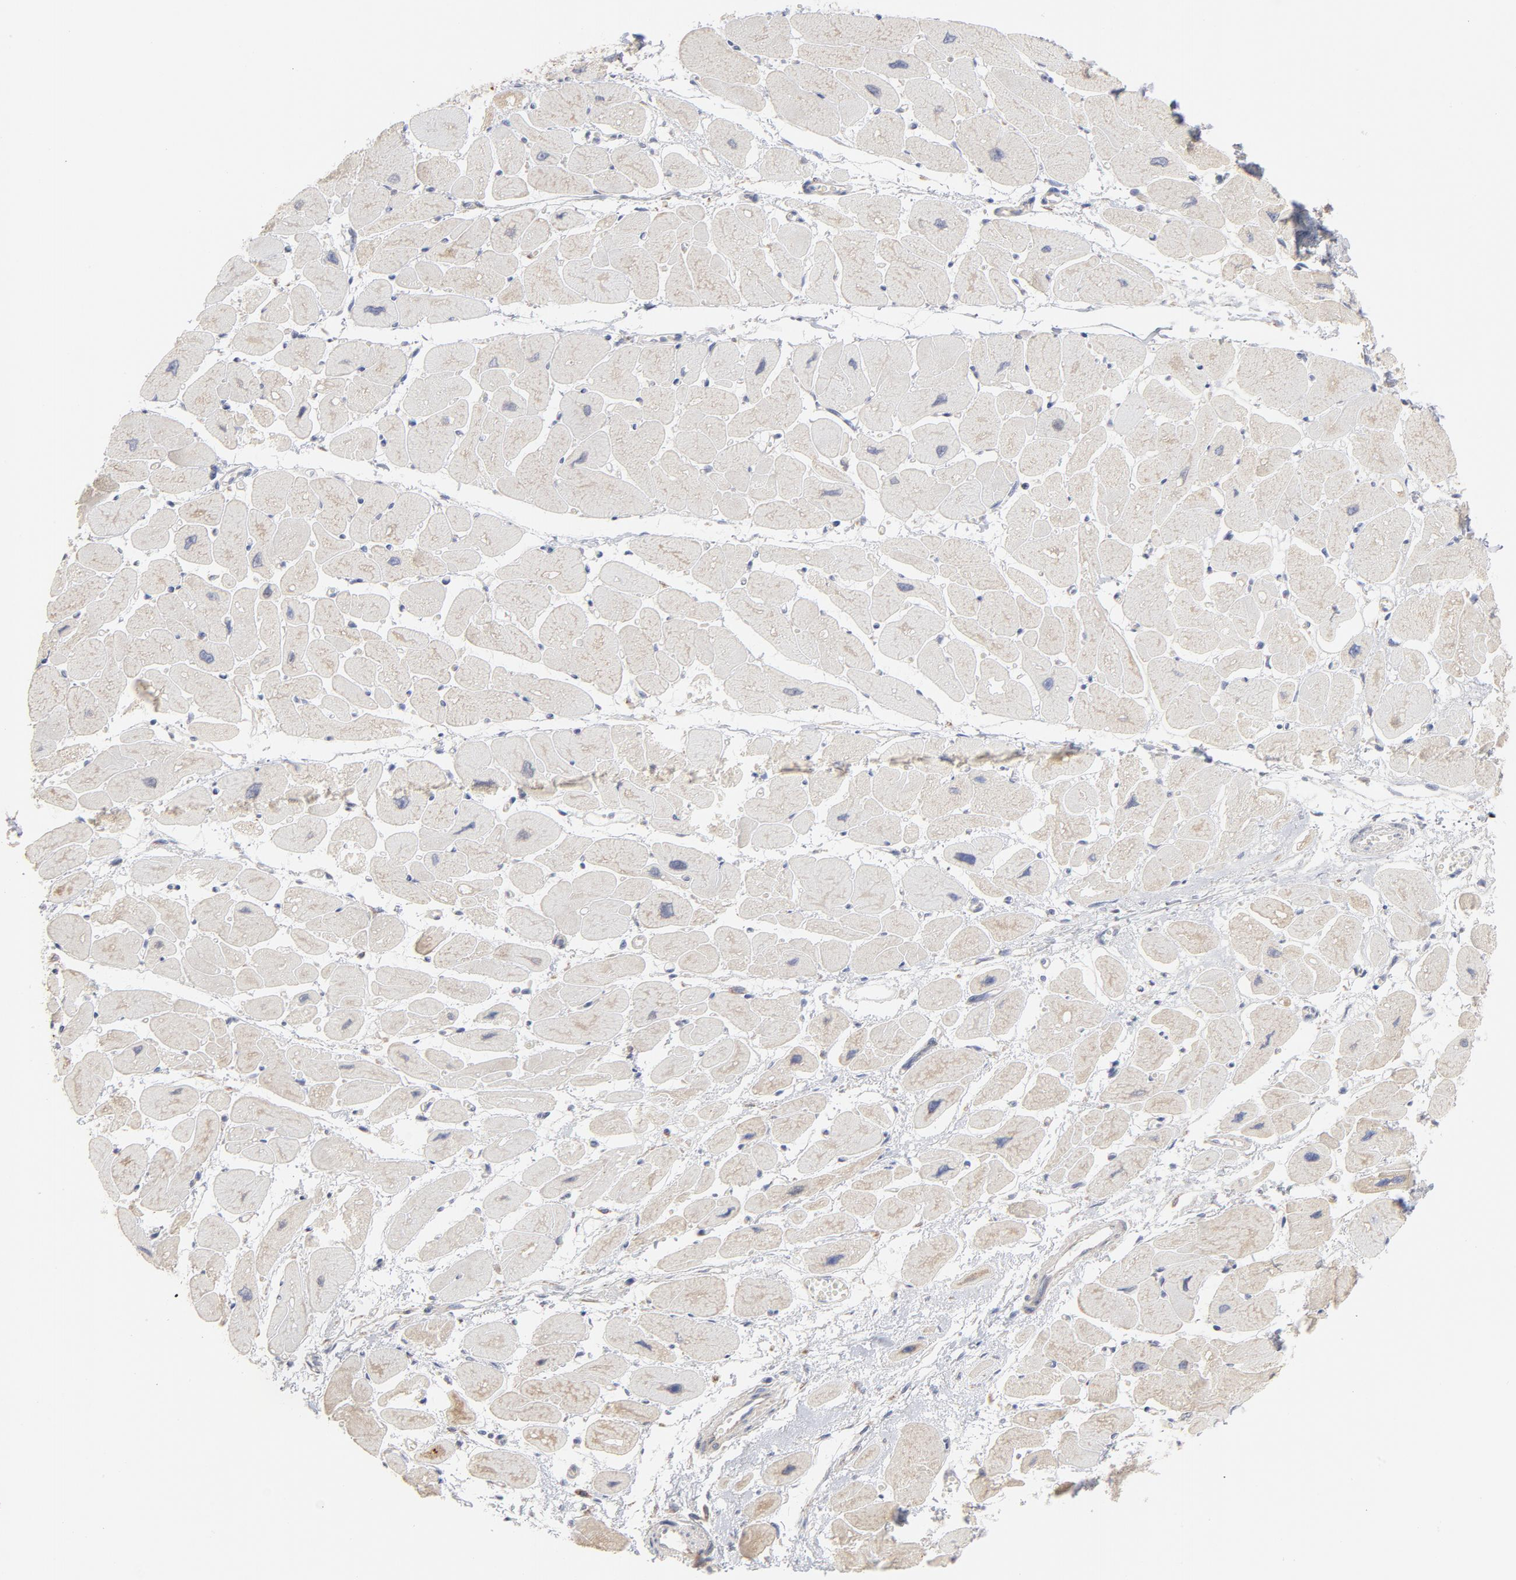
{"staining": {"intensity": "weak", "quantity": ">75%", "location": "cytoplasmic/membranous"}, "tissue": "heart muscle", "cell_type": "Cardiomyocytes", "image_type": "normal", "snomed": [{"axis": "morphology", "description": "Normal tissue, NOS"}, {"axis": "topography", "description": "Heart"}], "caption": "Immunohistochemistry (IHC) histopathology image of benign heart muscle: heart muscle stained using immunohistochemistry shows low levels of weak protein expression localized specifically in the cytoplasmic/membranous of cardiomyocytes, appearing as a cytoplasmic/membranous brown color.", "gene": "PPFIBP2", "patient": {"sex": "female", "age": 54}}